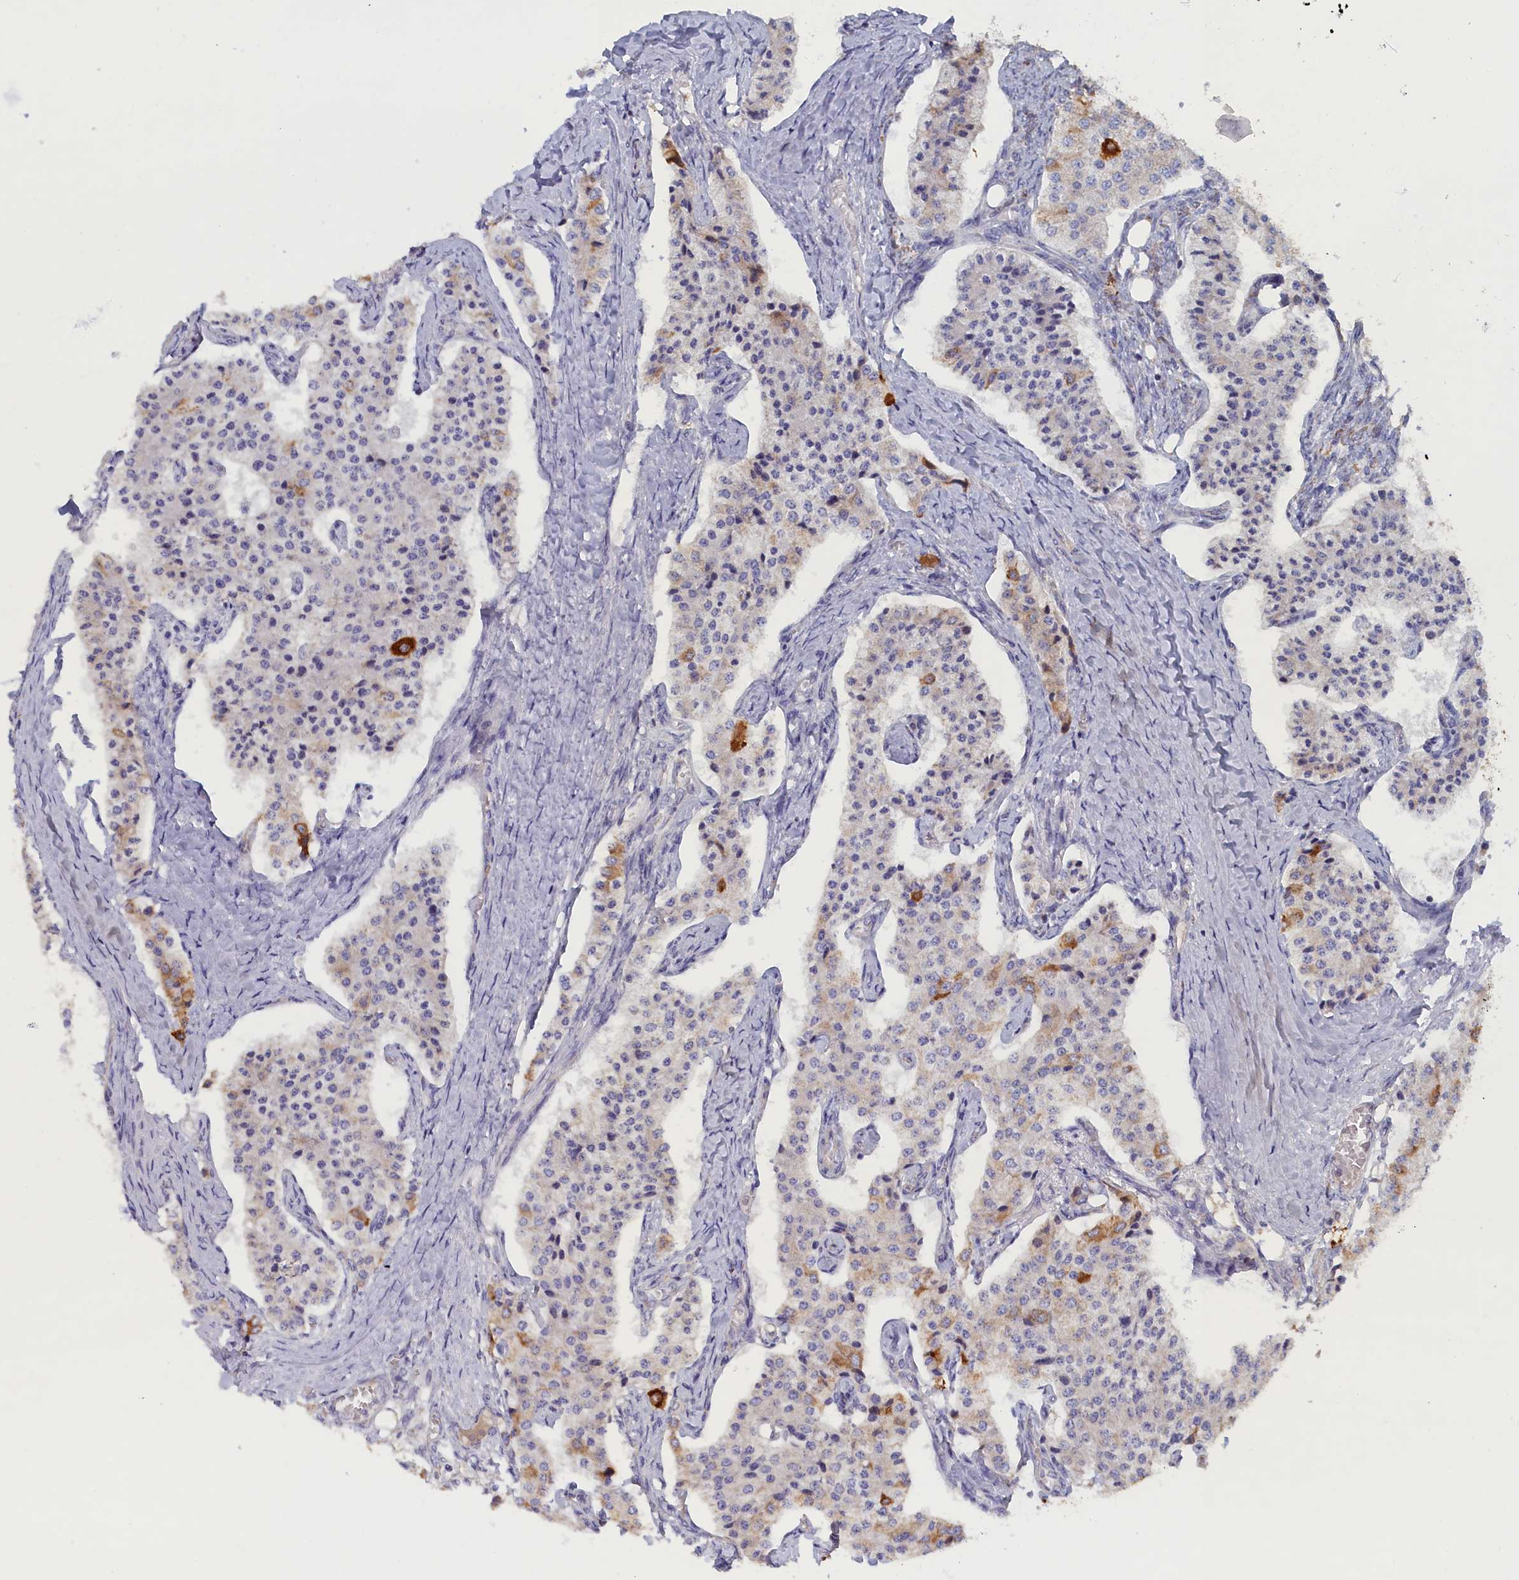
{"staining": {"intensity": "strong", "quantity": "<25%", "location": "cytoplasmic/membranous"}, "tissue": "carcinoid", "cell_type": "Tumor cells", "image_type": "cancer", "snomed": [{"axis": "morphology", "description": "Carcinoid, malignant, NOS"}, {"axis": "topography", "description": "Colon"}], "caption": "Protein expression analysis of human carcinoid reveals strong cytoplasmic/membranous staining in approximately <25% of tumor cells.", "gene": "ZNF816", "patient": {"sex": "female", "age": 52}}